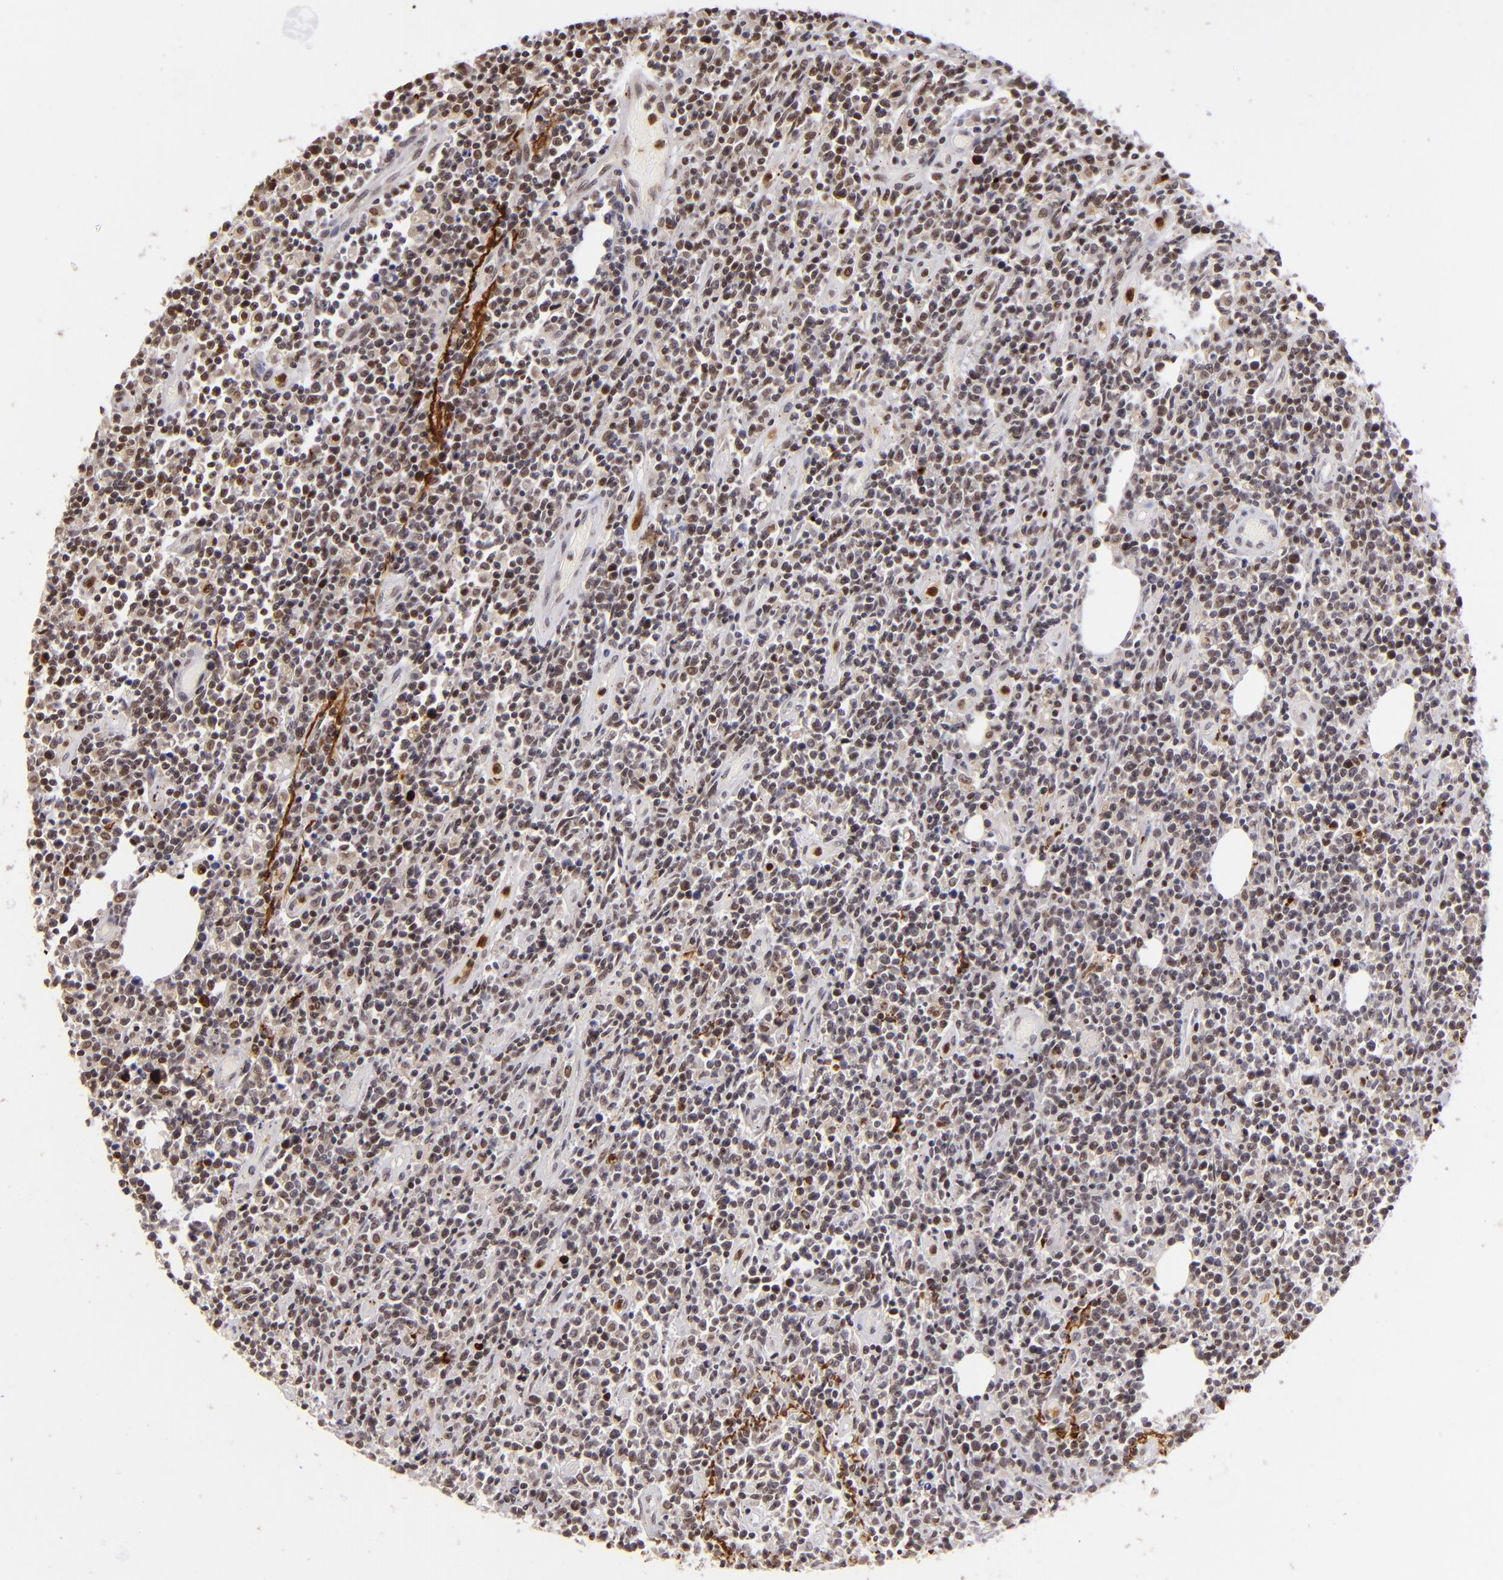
{"staining": {"intensity": "negative", "quantity": "none", "location": "none"}, "tissue": "lymphoma", "cell_type": "Tumor cells", "image_type": "cancer", "snomed": [{"axis": "morphology", "description": "Malignant lymphoma, non-Hodgkin's type, High grade"}, {"axis": "topography", "description": "Colon"}], "caption": "The immunohistochemistry micrograph has no significant expression in tumor cells of high-grade malignant lymphoma, non-Hodgkin's type tissue.", "gene": "RXRG", "patient": {"sex": "male", "age": 82}}